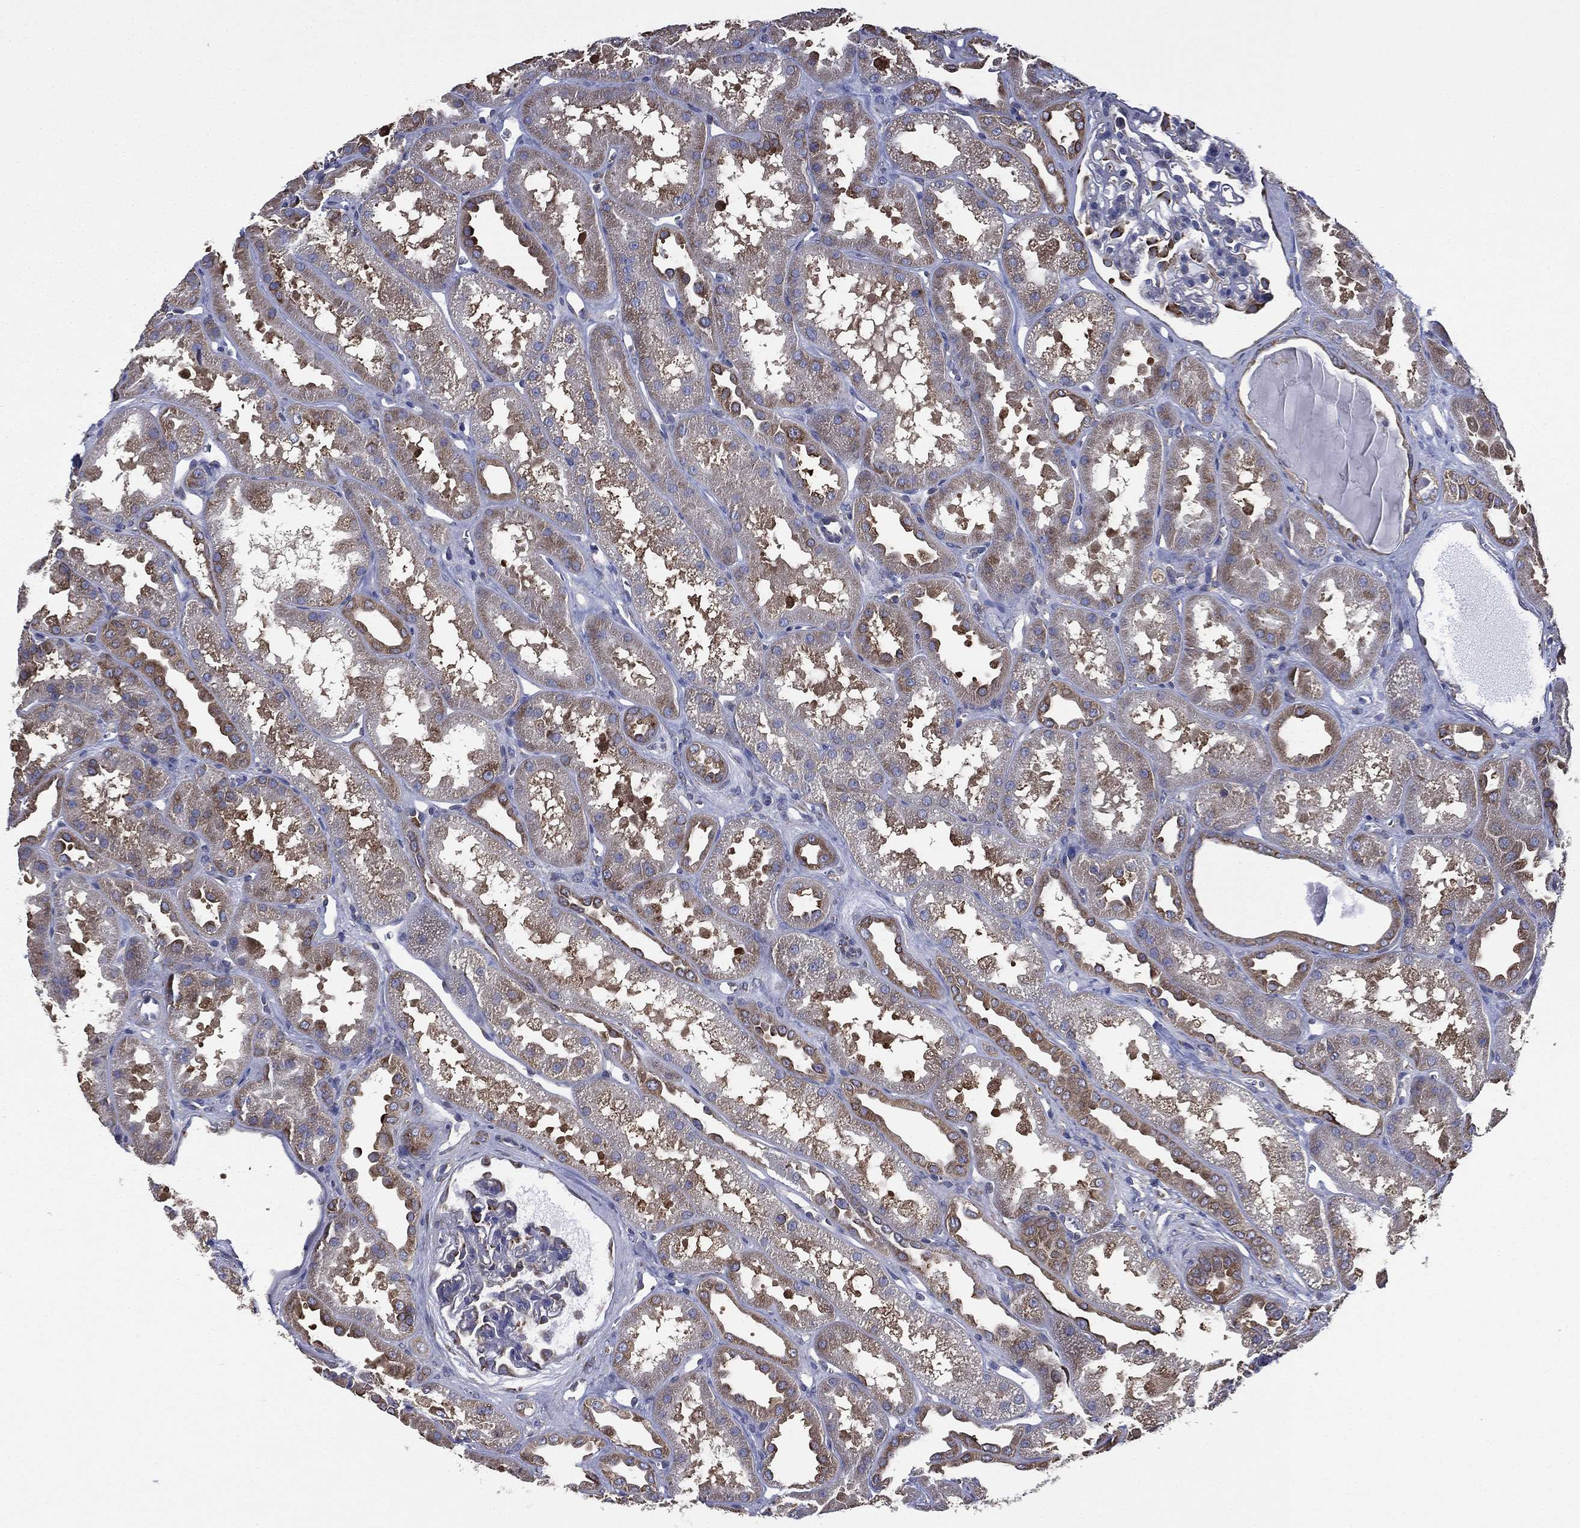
{"staining": {"intensity": "weak", "quantity": "<25%", "location": "cytoplasmic/membranous"}, "tissue": "kidney", "cell_type": "Cells in glomeruli", "image_type": "normal", "snomed": [{"axis": "morphology", "description": "Normal tissue, NOS"}, {"axis": "topography", "description": "Kidney"}], "caption": "Immunohistochemical staining of normal kidney displays no significant positivity in cells in glomeruli. (Stains: DAB (3,3'-diaminobenzidine) immunohistochemistry with hematoxylin counter stain, Microscopy: brightfield microscopy at high magnification).", "gene": "FARSA", "patient": {"sex": "male", "age": 61}}